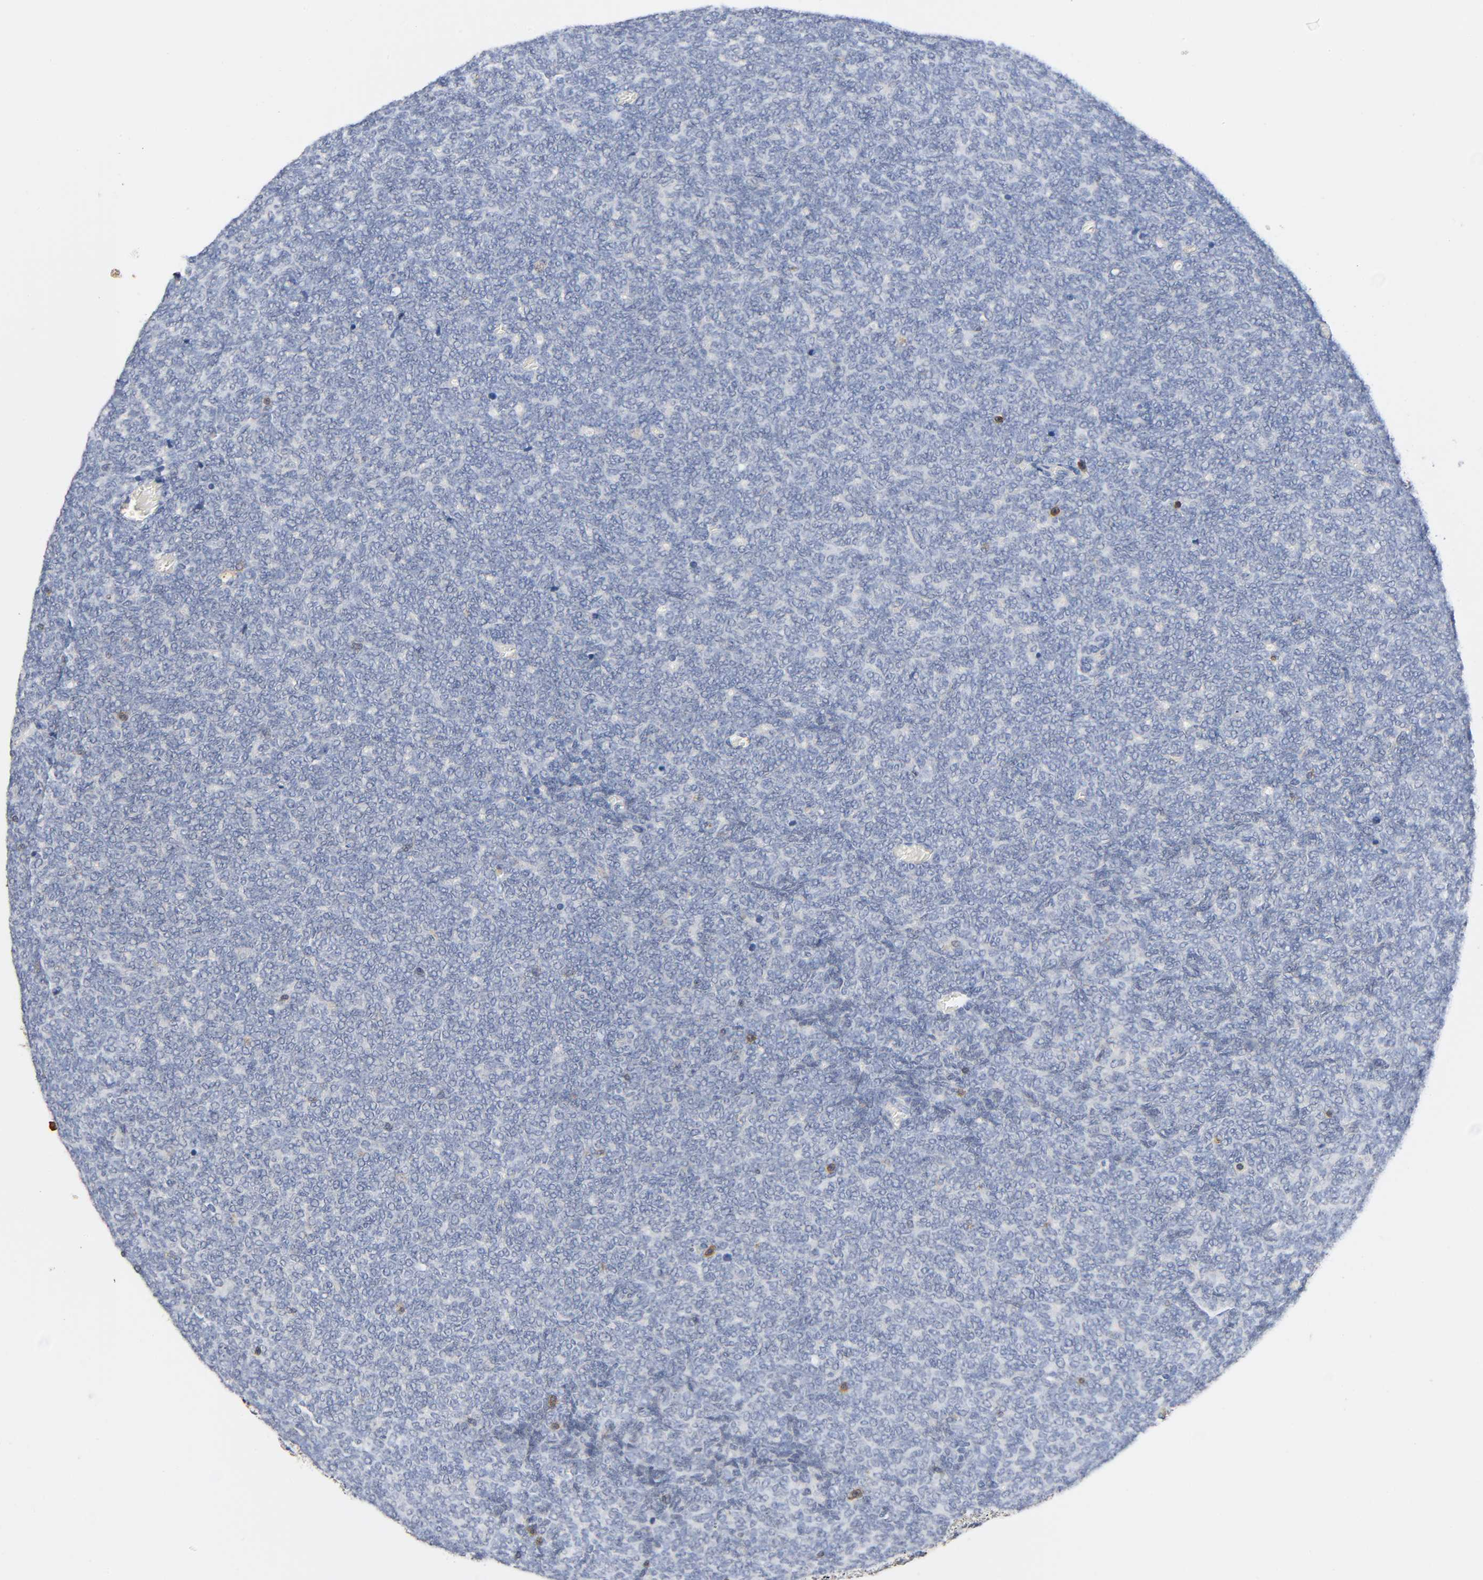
{"staining": {"intensity": "negative", "quantity": "none", "location": "none"}, "tissue": "renal cancer", "cell_type": "Tumor cells", "image_type": "cancer", "snomed": [{"axis": "morphology", "description": "Neoplasm, malignant, NOS"}, {"axis": "topography", "description": "Kidney"}], "caption": "IHC micrograph of renal neoplasm (malignant) stained for a protein (brown), which exhibits no positivity in tumor cells.", "gene": "UCKL1", "patient": {"sex": "male", "age": 28}}